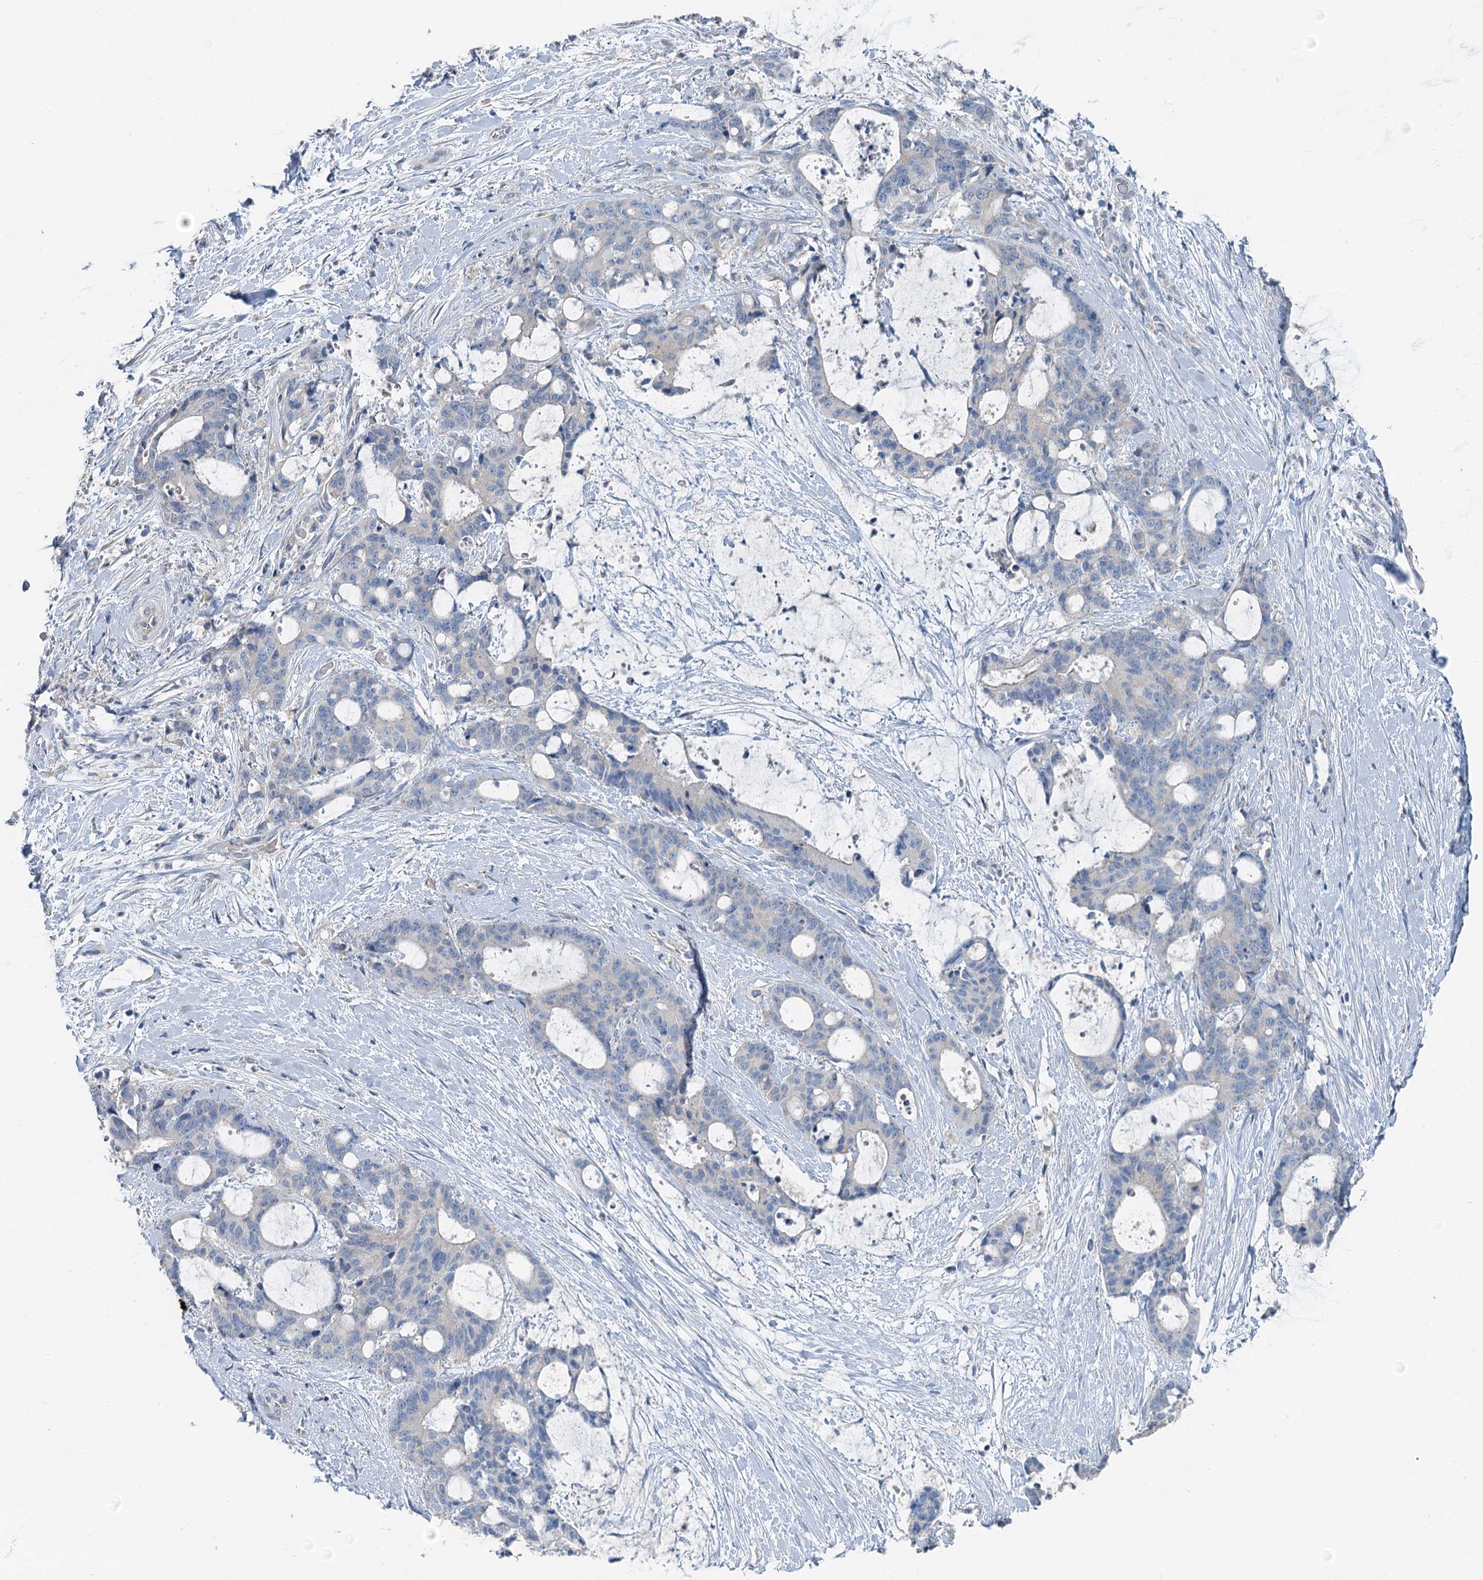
{"staining": {"intensity": "negative", "quantity": "none", "location": "none"}, "tissue": "liver cancer", "cell_type": "Tumor cells", "image_type": "cancer", "snomed": [{"axis": "morphology", "description": "Normal tissue, NOS"}, {"axis": "morphology", "description": "Cholangiocarcinoma"}, {"axis": "topography", "description": "Liver"}, {"axis": "topography", "description": "Peripheral nerve tissue"}], "caption": "Immunohistochemical staining of liver cancer (cholangiocarcinoma) demonstrates no significant expression in tumor cells.", "gene": "C6orf120", "patient": {"sex": "female", "age": 73}}